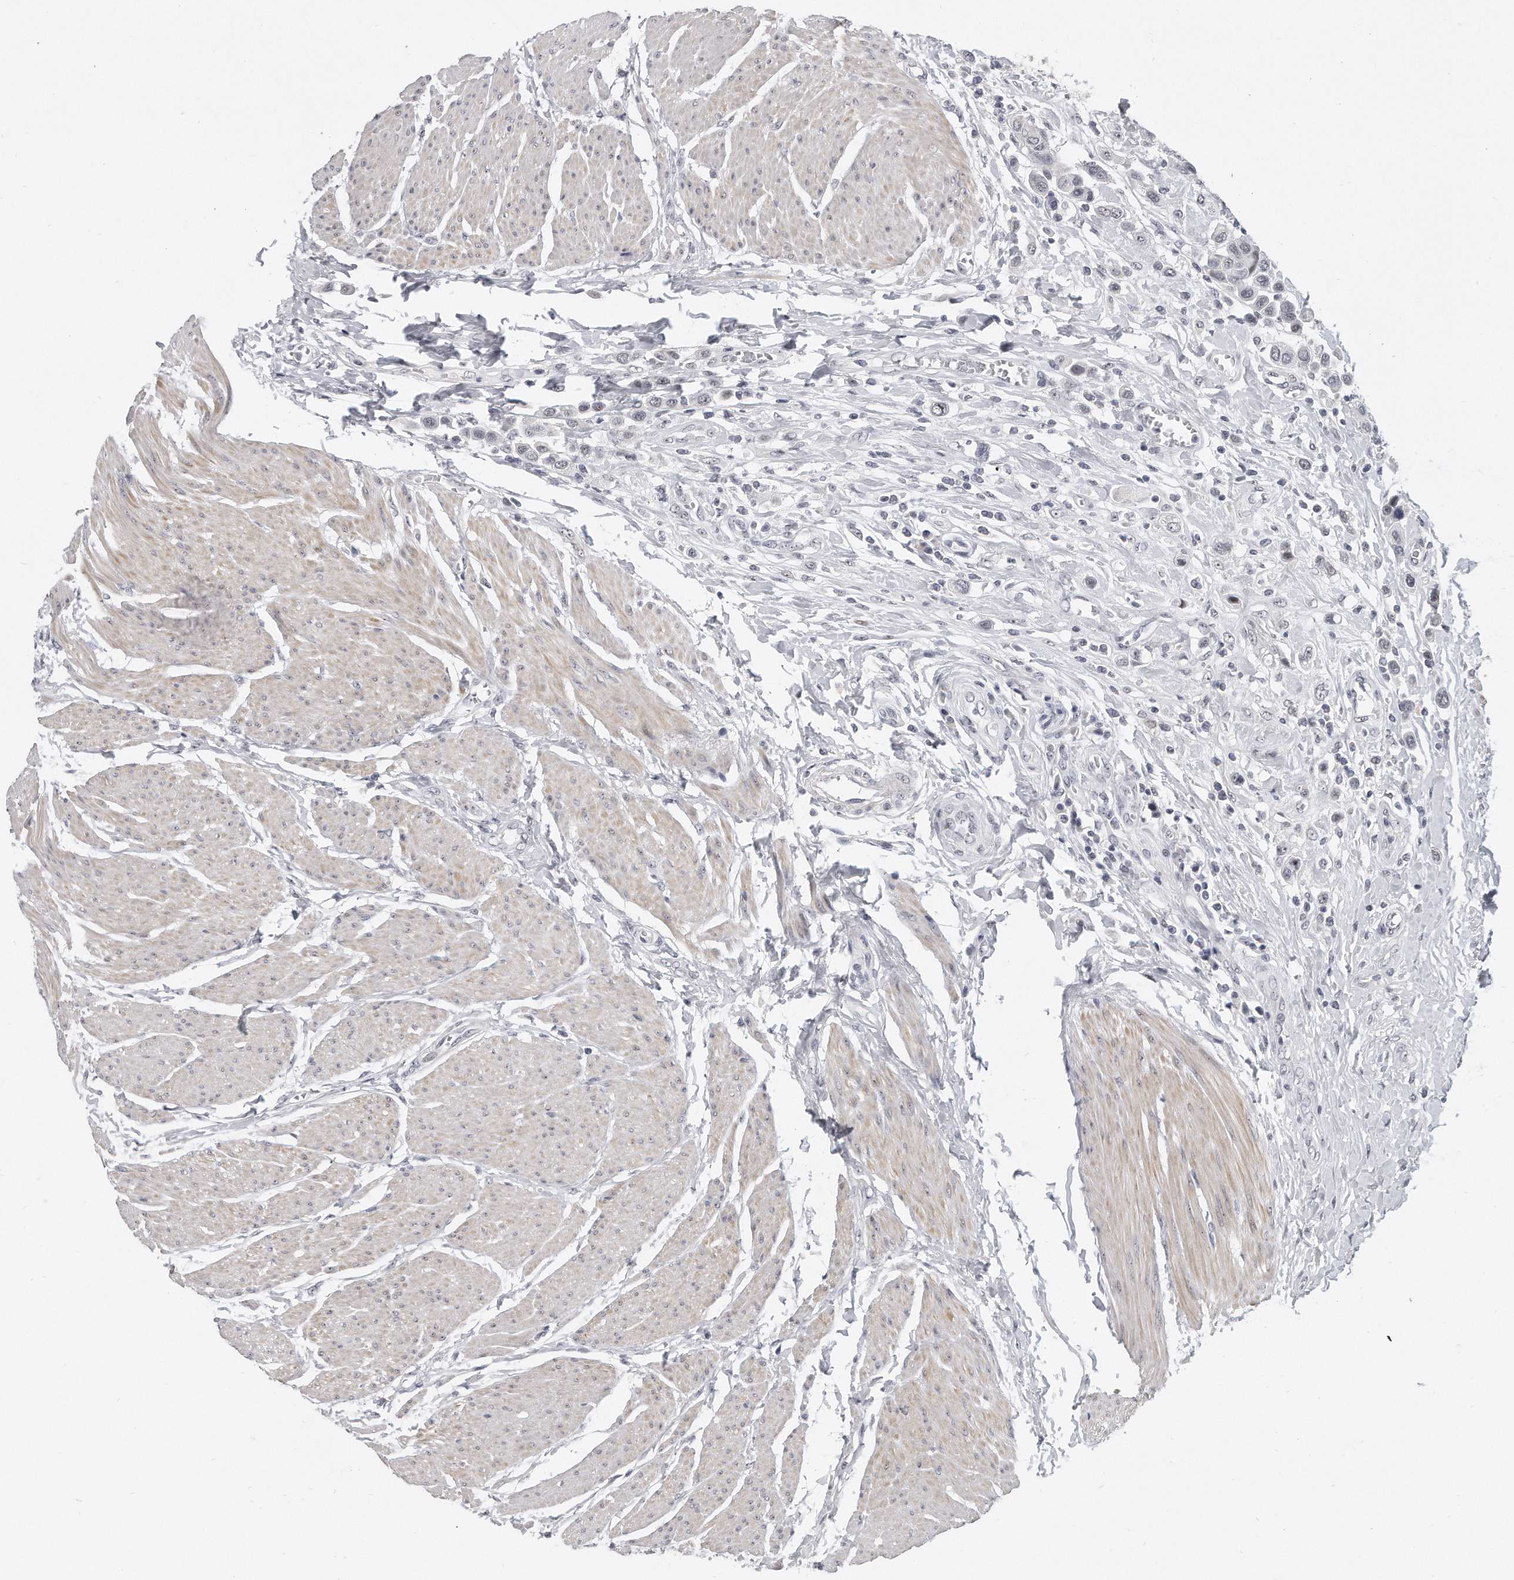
{"staining": {"intensity": "negative", "quantity": "none", "location": "none"}, "tissue": "urothelial cancer", "cell_type": "Tumor cells", "image_type": "cancer", "snomed": [{"axis": "morphology", "description": "Urothelial carcinoma, High grade"}, {"axis": "topography", "description": "Urinary bladder"}], "caption": "Immunohistochemistry photomicrograph of human urothelial carcinoma (high-grade) stained for a protein (brown), which reveals no staining in tumor cells.", "gene": "TFCP2L1", "patient": {"sex": "male", "age": 50}}